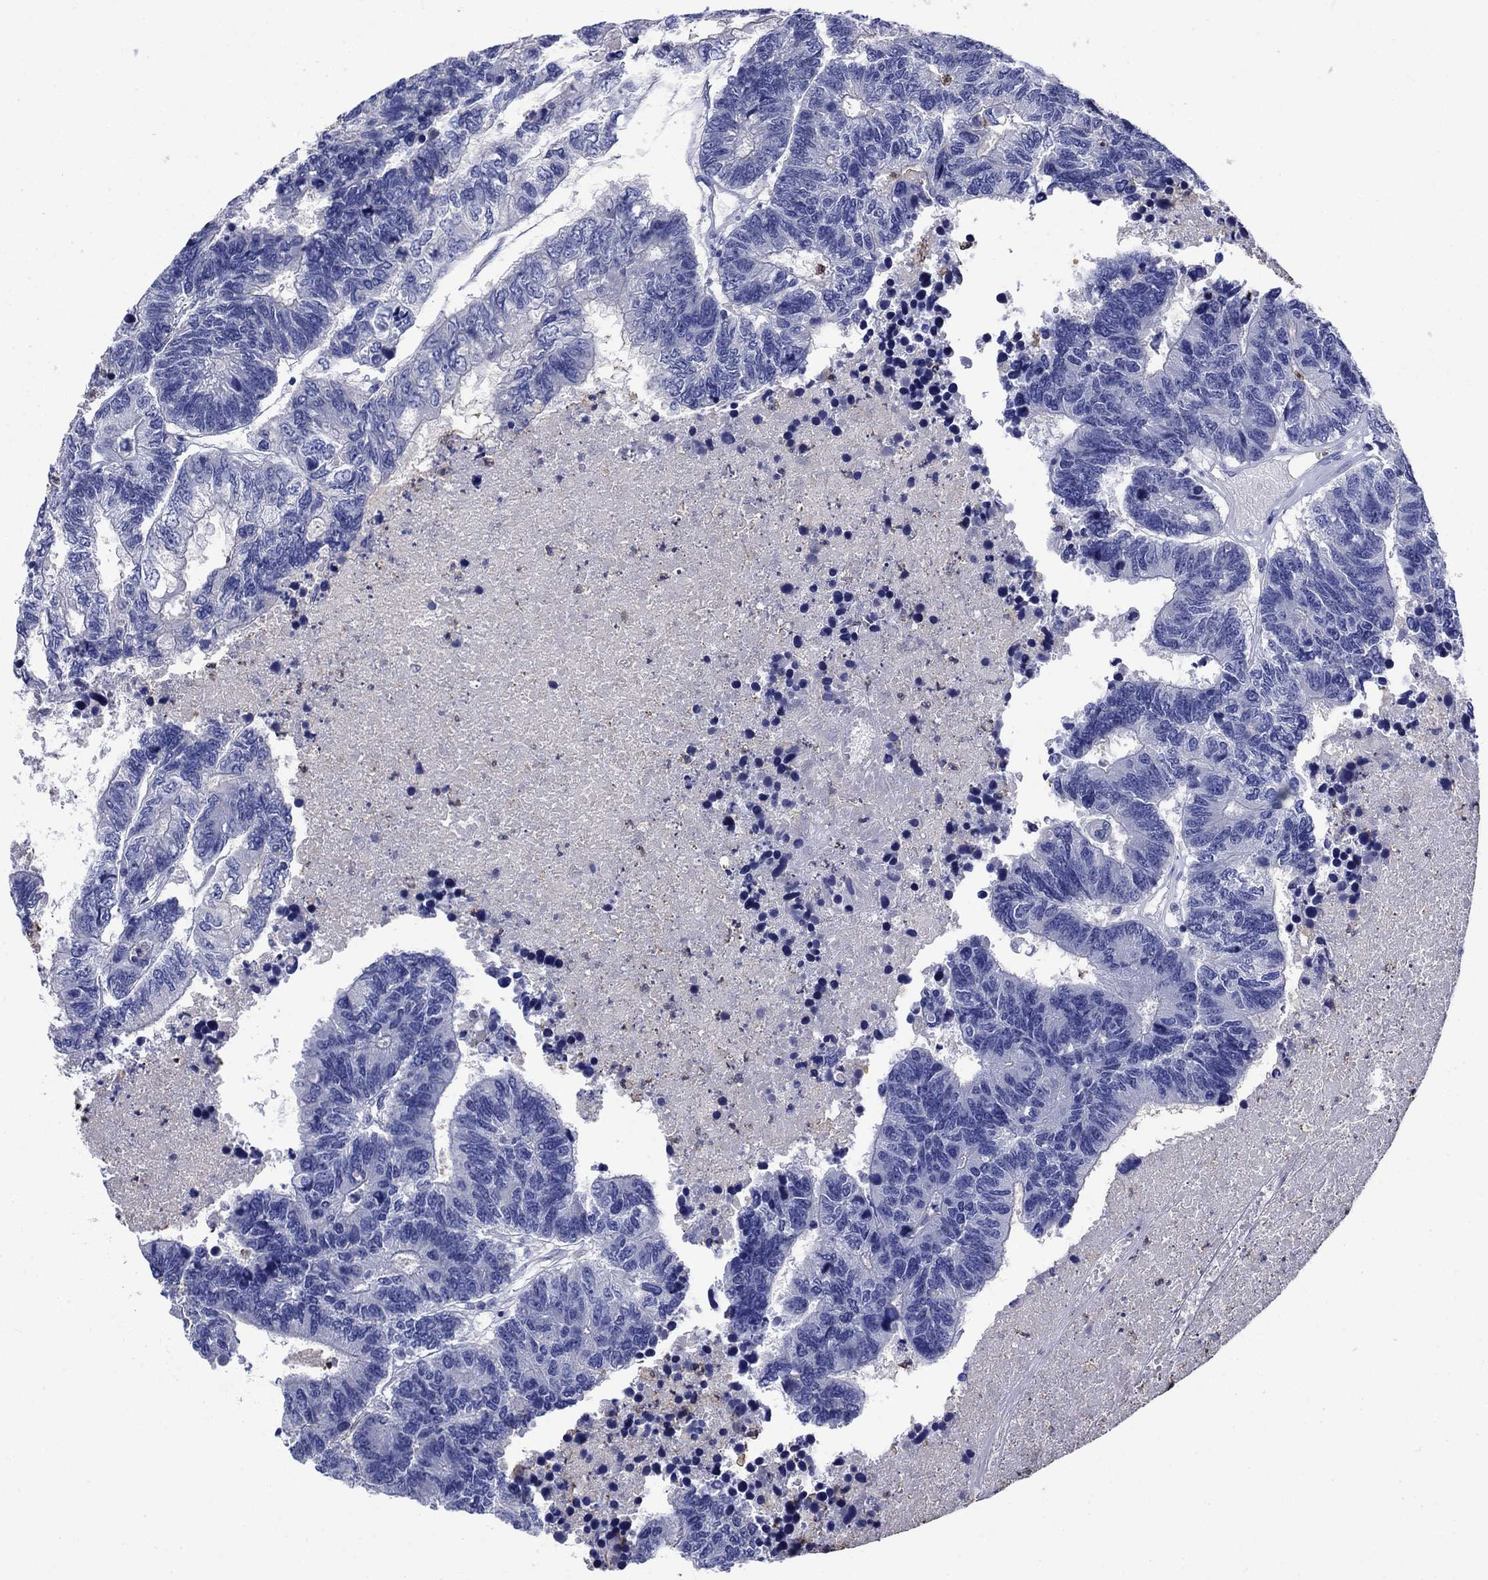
{"staining": {"intensity": "negative", "quantity": "none", "location": "none"}, "tissue": "colorectal cancer", "cell_type": "Tumor cells", "image_type": "cancer", "snomed": [{"axis": "morphology", "description": "Adenocarcinoma, NOS"}, {"axis": "topography", "description": "Colon"}], "caption": "Immunohistochemistry of human colorectal adenocarcinoma demonstrates no expression in tumor cells.", "gene": "TFR2", "patient": {"sex": "female", "age": 48}}